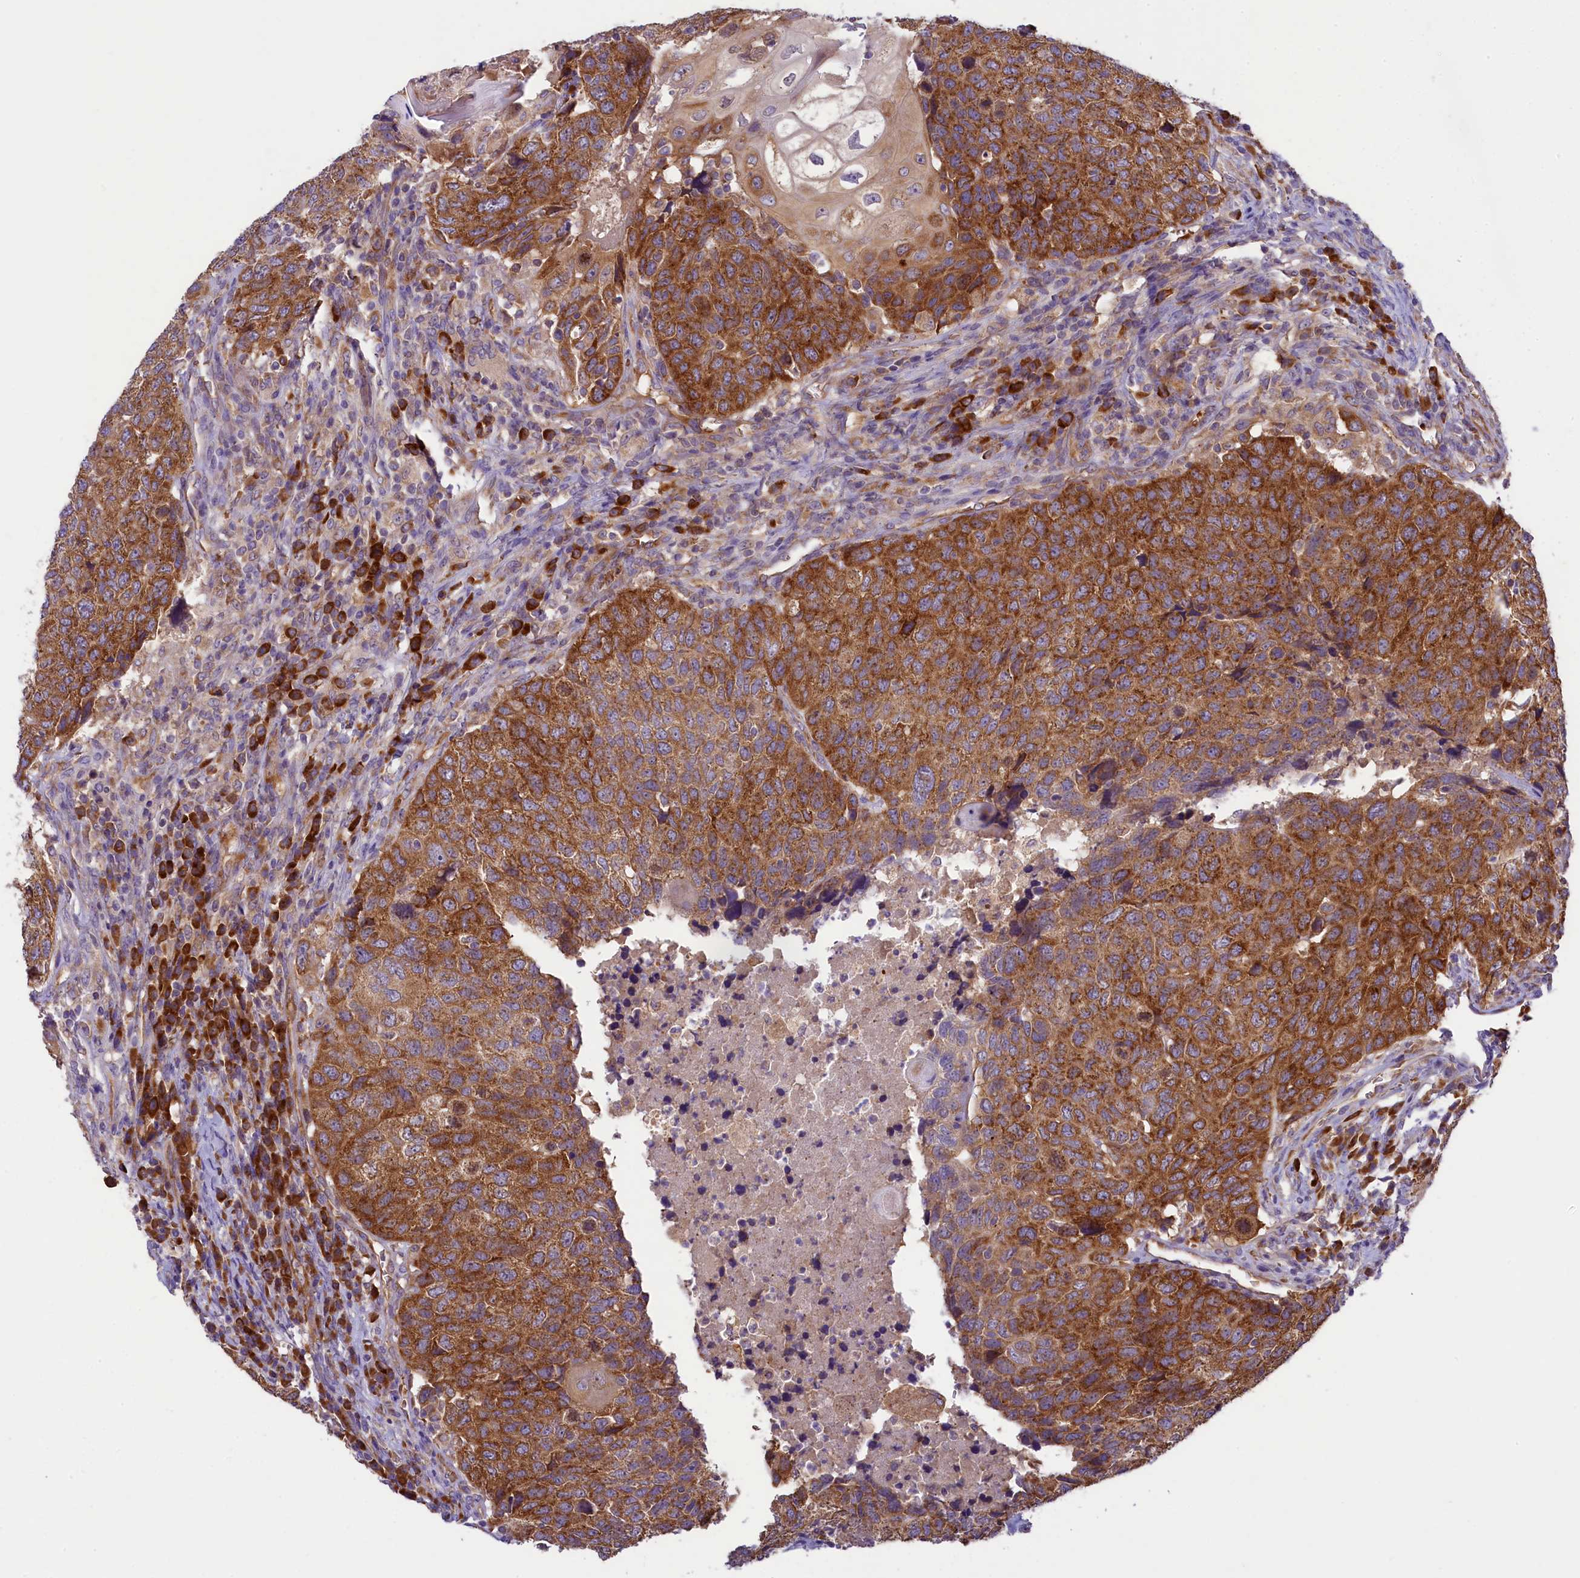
{"staining": {"intensity": "strong", "quantity": "25%-75%", "location": "cytoplasmic/membranous"}, "tissue": "head and neck cancer", "cell_type": "Tumor cells", "image_type": "cancer", "snomed": [{"axis": "morphology", "description": "Squamous cell carcinoma, NOS"}, {"axis": "topography", "description": "Head-Neck"}], "caption": "Immunohistochemistry of human squamous cell carcinoma (head and neck) displays high levels of strong cytoplasmic/membranous expression in about 25%-75% of tumor cells.", "gene": "LARP4", "patient": {"sex": "male", "age": 66}}